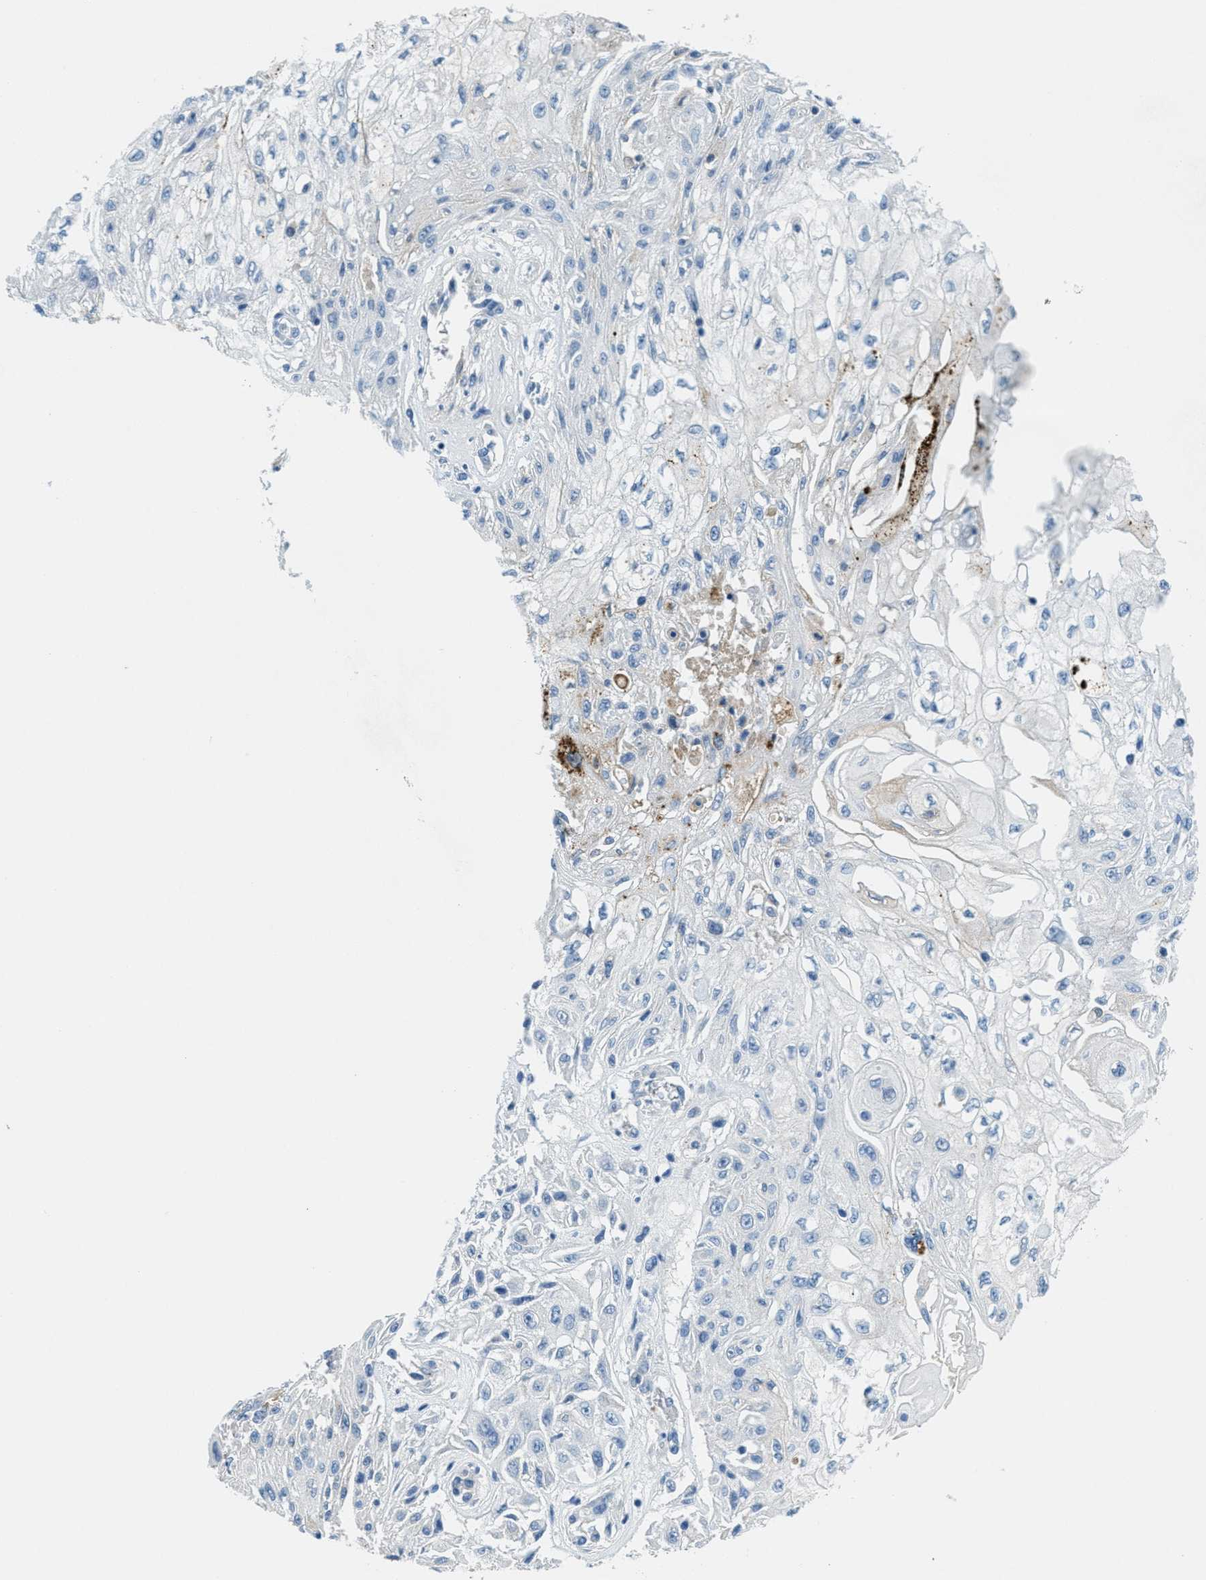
{"staining": {"intensity": "negative", "quantity": "none", "location": "none"}, "tissue": "skin cancer", "cell_type": "Tumor cells", "image_type": "cancer", "snomed": [{"axis": "morphology", "description": "Squamous cell carcinoma, NOS"}, {"axis": "topography", "description": "Skin"}], "caption": "Immunohistochemistry micrograph of skin cancer (squamous cell carcinoma) stained for a protein (brown), which displays no staining in tumor cells.", "gene": "A2M", "patient": {"sex": "male", "age": 75}}